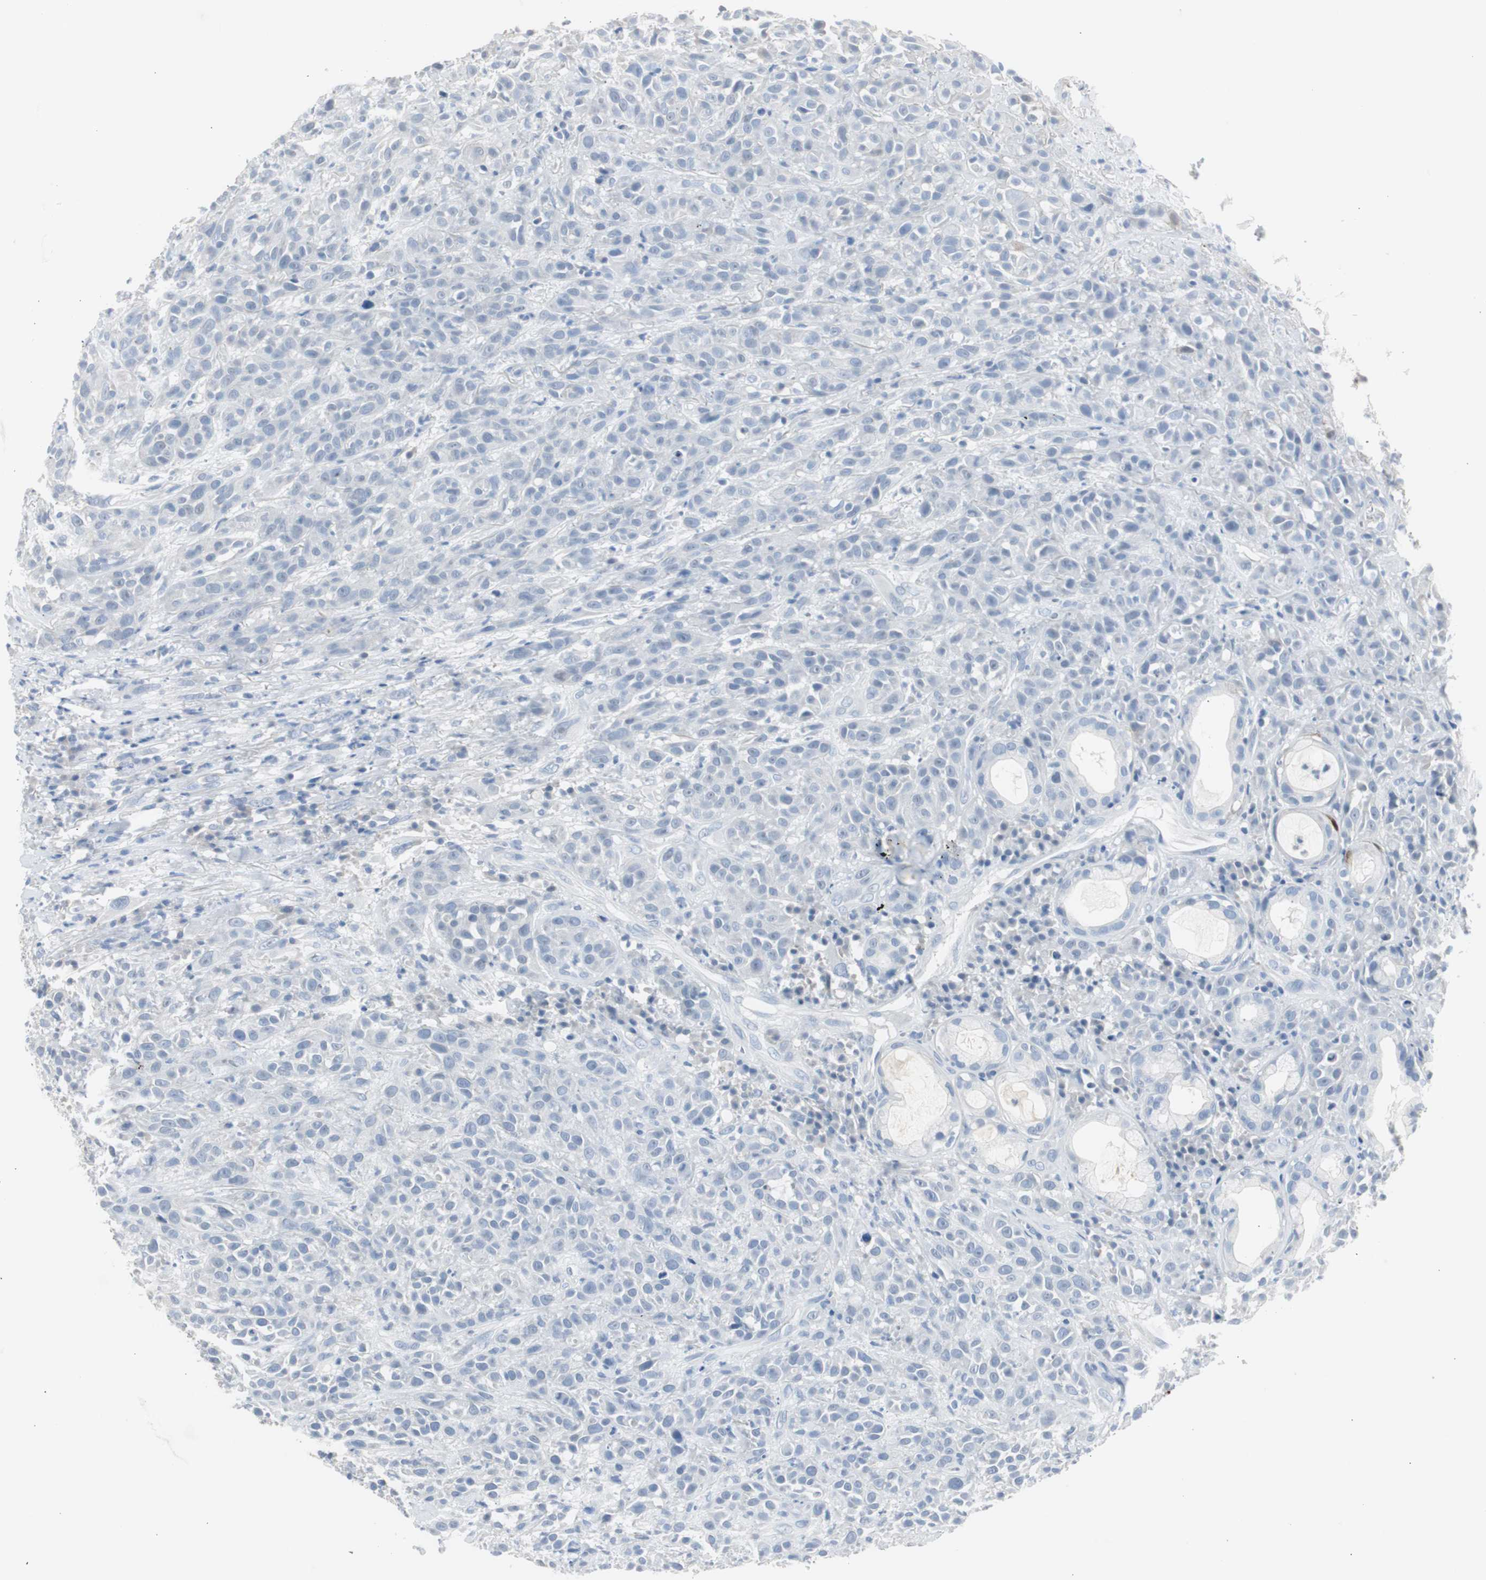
{"staining": {"intensity": "negative", "quantity": "none", "location": "none"}, "tissue": "head and neck cancer", "cell_type": "Tumor cells", "image_type": "cancer", "snomed": [{"axis": "morphology", "description": "Squamous cell carcinoma, NOS"}, {"axis": "topography", "description": "Head-Neck"}], "caption": "There is no significant positivity in tumor cells of head and neck squamous cell carcinoma. (Immunohistochemistry, brightfield microscopy, high magnification).", "gene": "S100A7", "patient": {"sex": "male", "age": 62}}